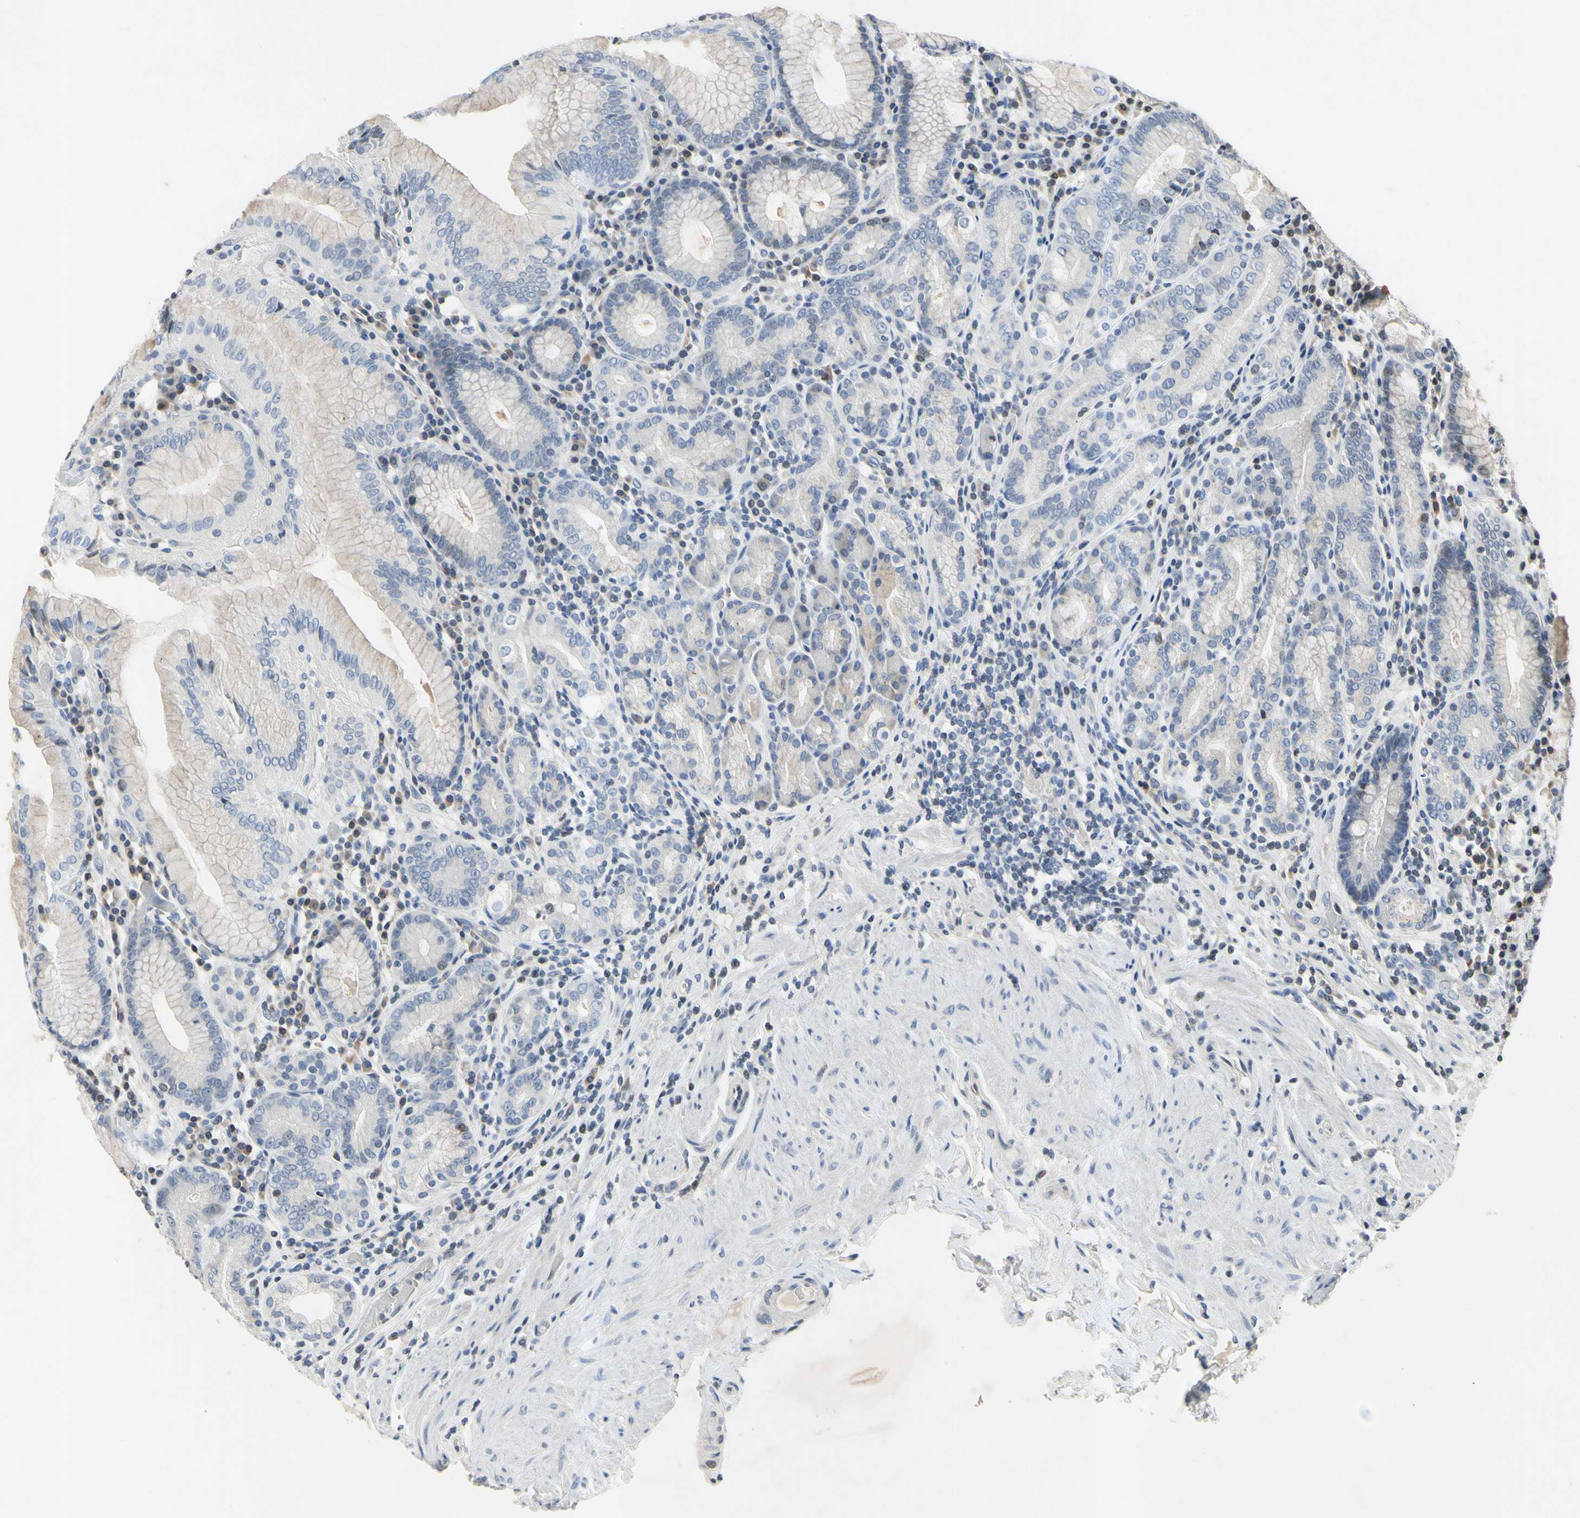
{"staining": {"intensity": "weak", "quantity": "<25%", "location": "cytoplasmic/membranous"}, "tissue": "stomach", "cell_type": "Glandular cells", "image_type": "normal", "snomed": [{"axis": "morphology", "description": "Normal tissue, NOS"}, {"axis": "topography", "description": "Stomach, lower"}], "caption": "Glandular cells show no significant staining in unremarkable stomach.", "gene": "ARG1", "patient": {"sex": "female", "age": 76}}